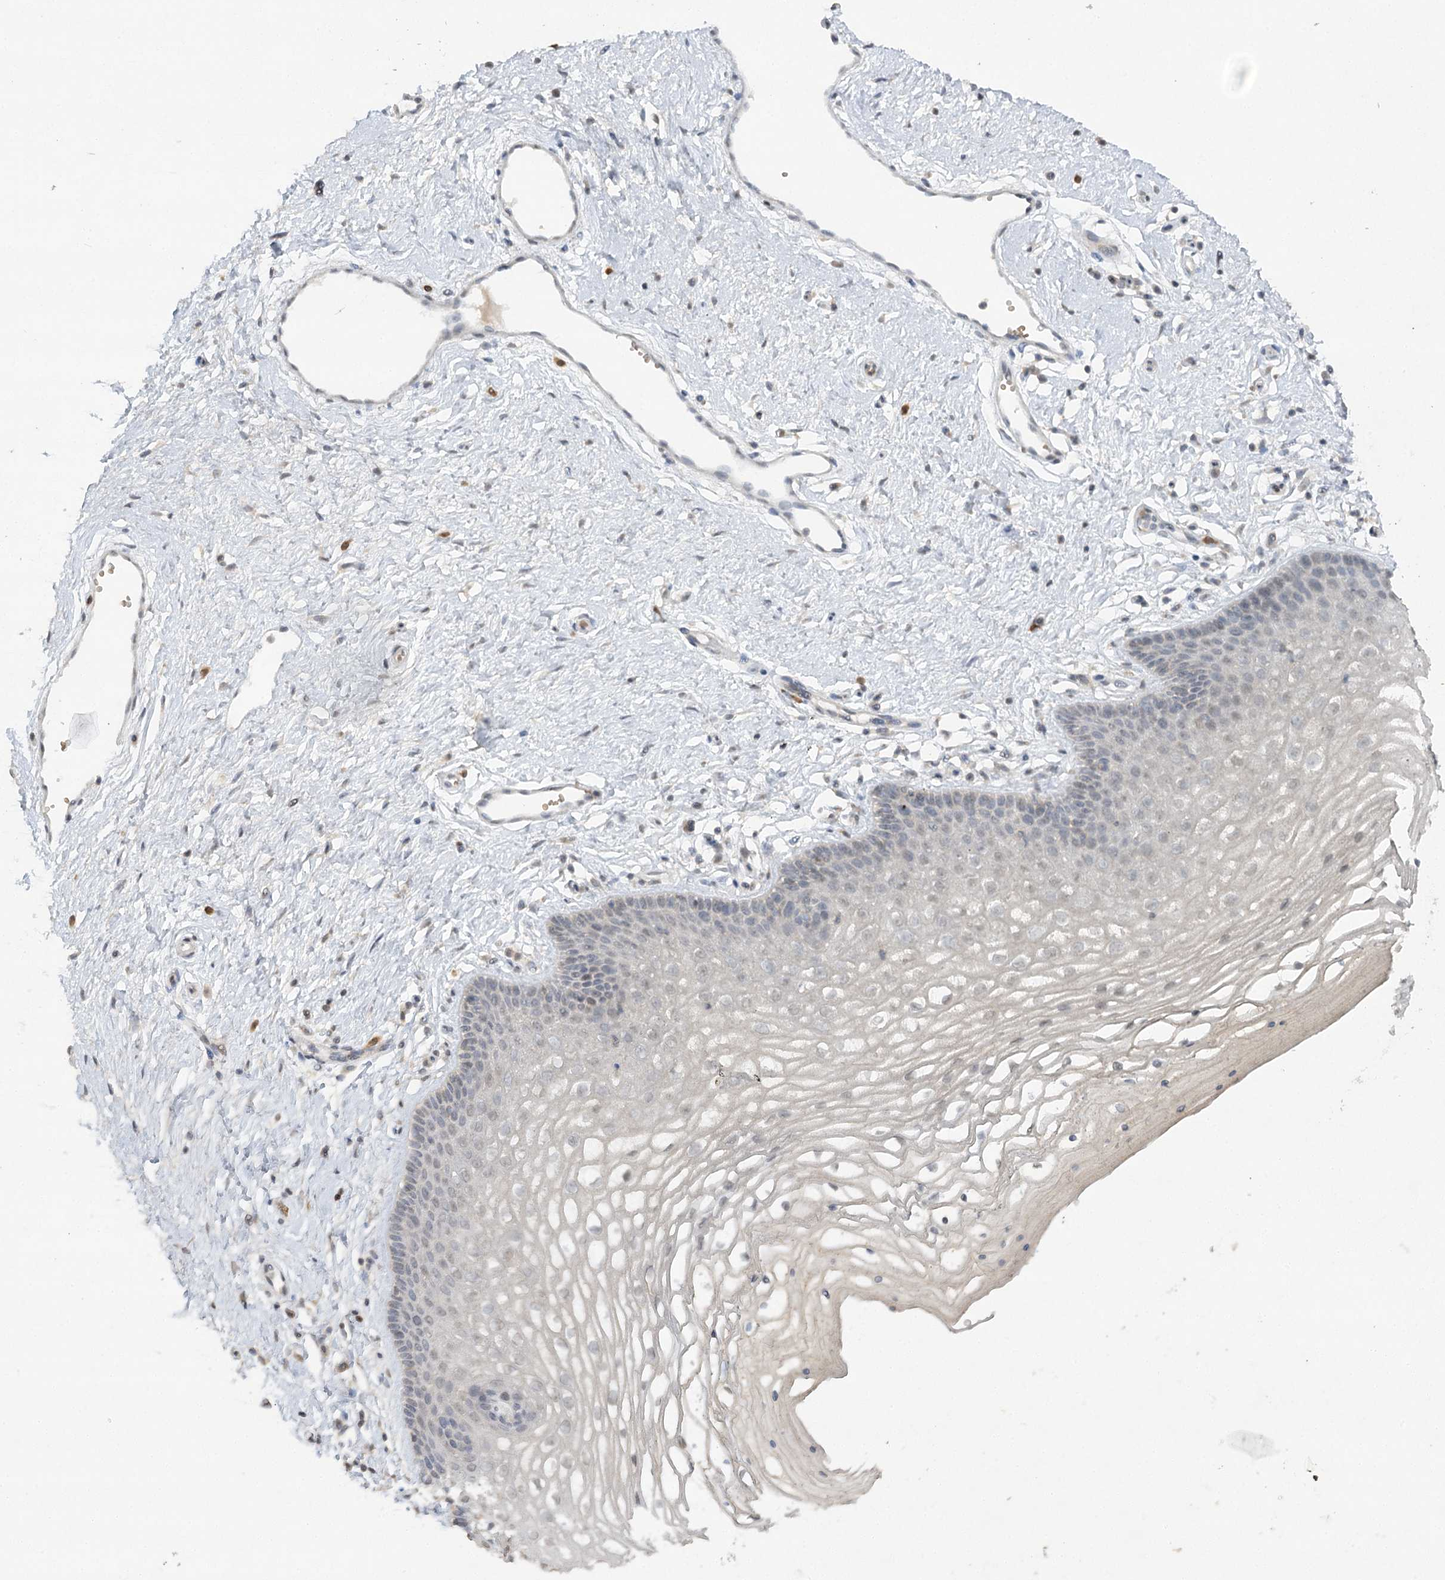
{"staining": {"intensity": "moderate", "quantity": "<25%", "location": "nuclear"}, "tissue": "vagina", "cell_type": "Squamous epithelial cells", "image_type": "normal", "snomed": [{"axis": "morphology", "description": "Normal tissue, NOS"}, {"axis": "topography", "description": "Vagina"}], "caption": "Protein expression analysis of normal vagina demonstrates moderate nuclear positivity in approximately <25% of squamous epithelial cells. (DAB (3,3'-diaminobenzidine) IHC, brown staining for protein, blue staining for nuclei).", "gene": "TRAF3IP1", "patient": {"sex": "female", "age": 46}}